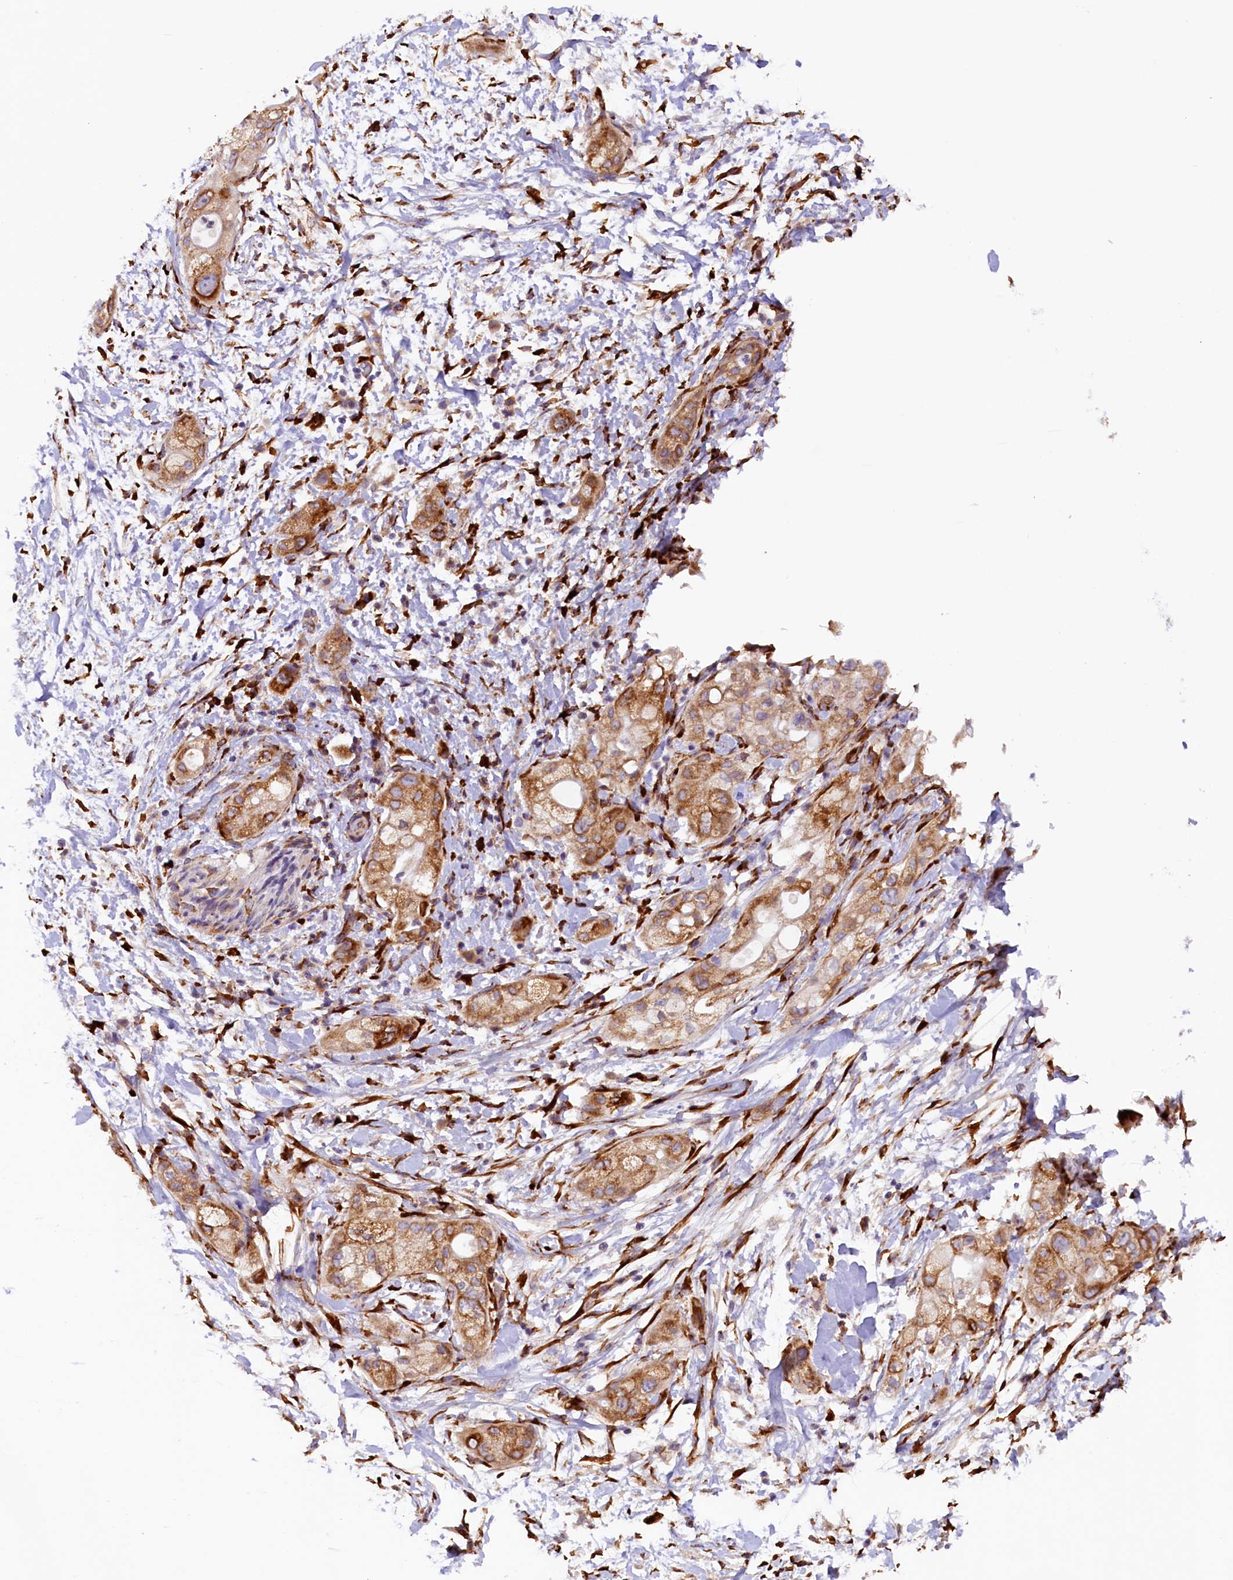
{"staining": {"intensity": "moderate", "quantity": ">75%", "location": "cytoplasmic/membranous"}, "tissue": "pancreatic cancer", "cell_type": "Tumor cells", "image_type": "cancer", "snomed": [{"axis": "morphology", "description": "Adenocarcinoma, NOS"}, {"axis": "topography", "description": "Pancreas"}], "caption": "There is medium levels of moderate cytoplasmic/membranous staining in tumor cells of adenocarcinoma (pancreatic), as demonstrated by immunohistochemical staining (brown color).", "gene": "SSC5D", "patient": {"sex": "male", "age": 58}}